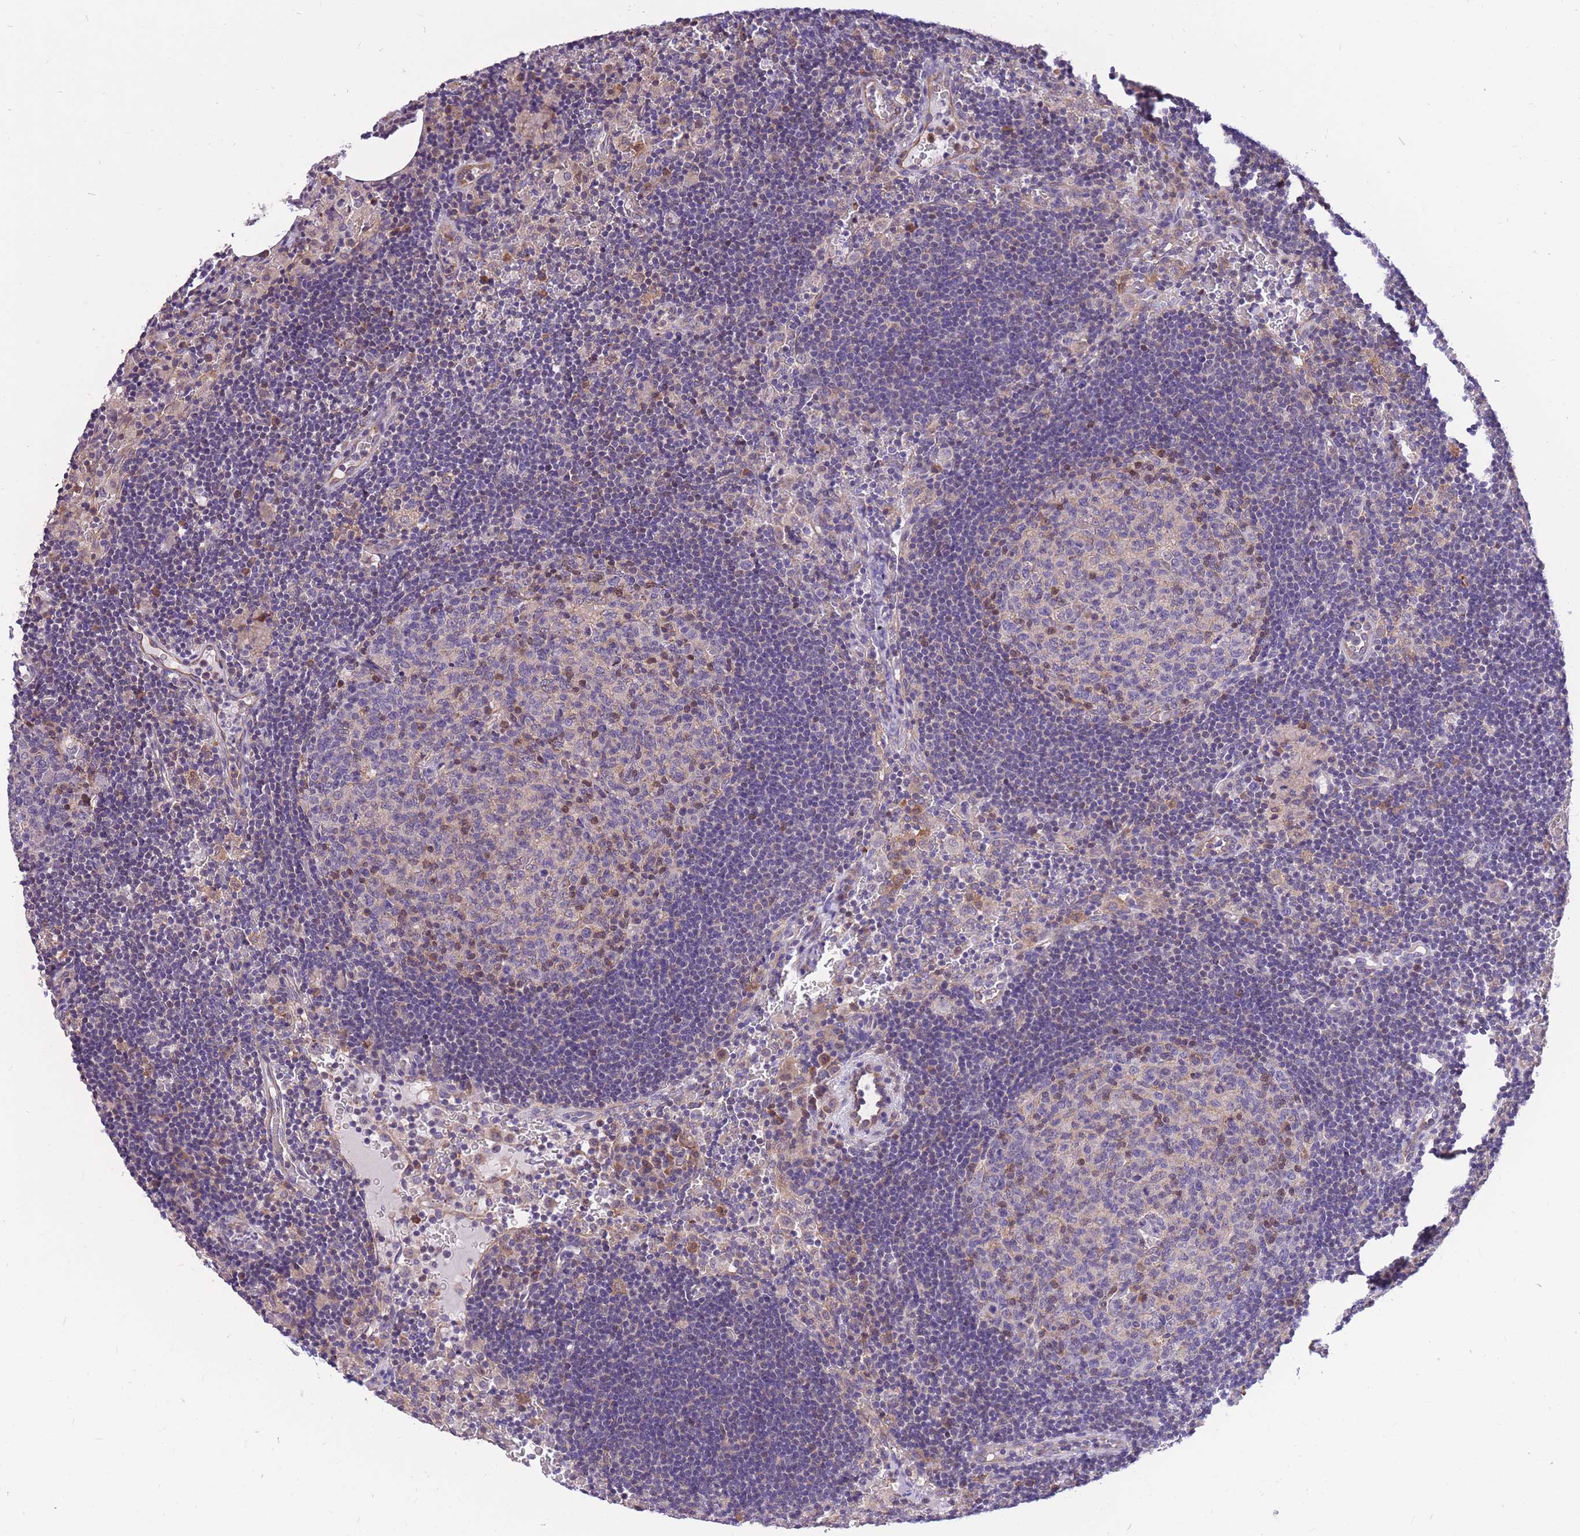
{"staining": {"intensity": "moderate", "quantity": "<25%", "location": "cytoplasmic/membranous"}, "tissue": "lymph node", "cell_type": "Germinal center cells", "image_type": "normal", "snomed": [{"axis": "morphology", "description": "Normal tissue, NOS"}, {"axis": "topography", "description": "Lymph node"}], "caption": "The photomicrograph reveals a brown stain indicating the presence of a protein in the cytoplasmic/membranous of germinal center cells in lymph node. (IHC, brightfield microscopy, high magnification).", "gene": "TOPAZ1", "patient": {"sex": "male", "age": 62}}